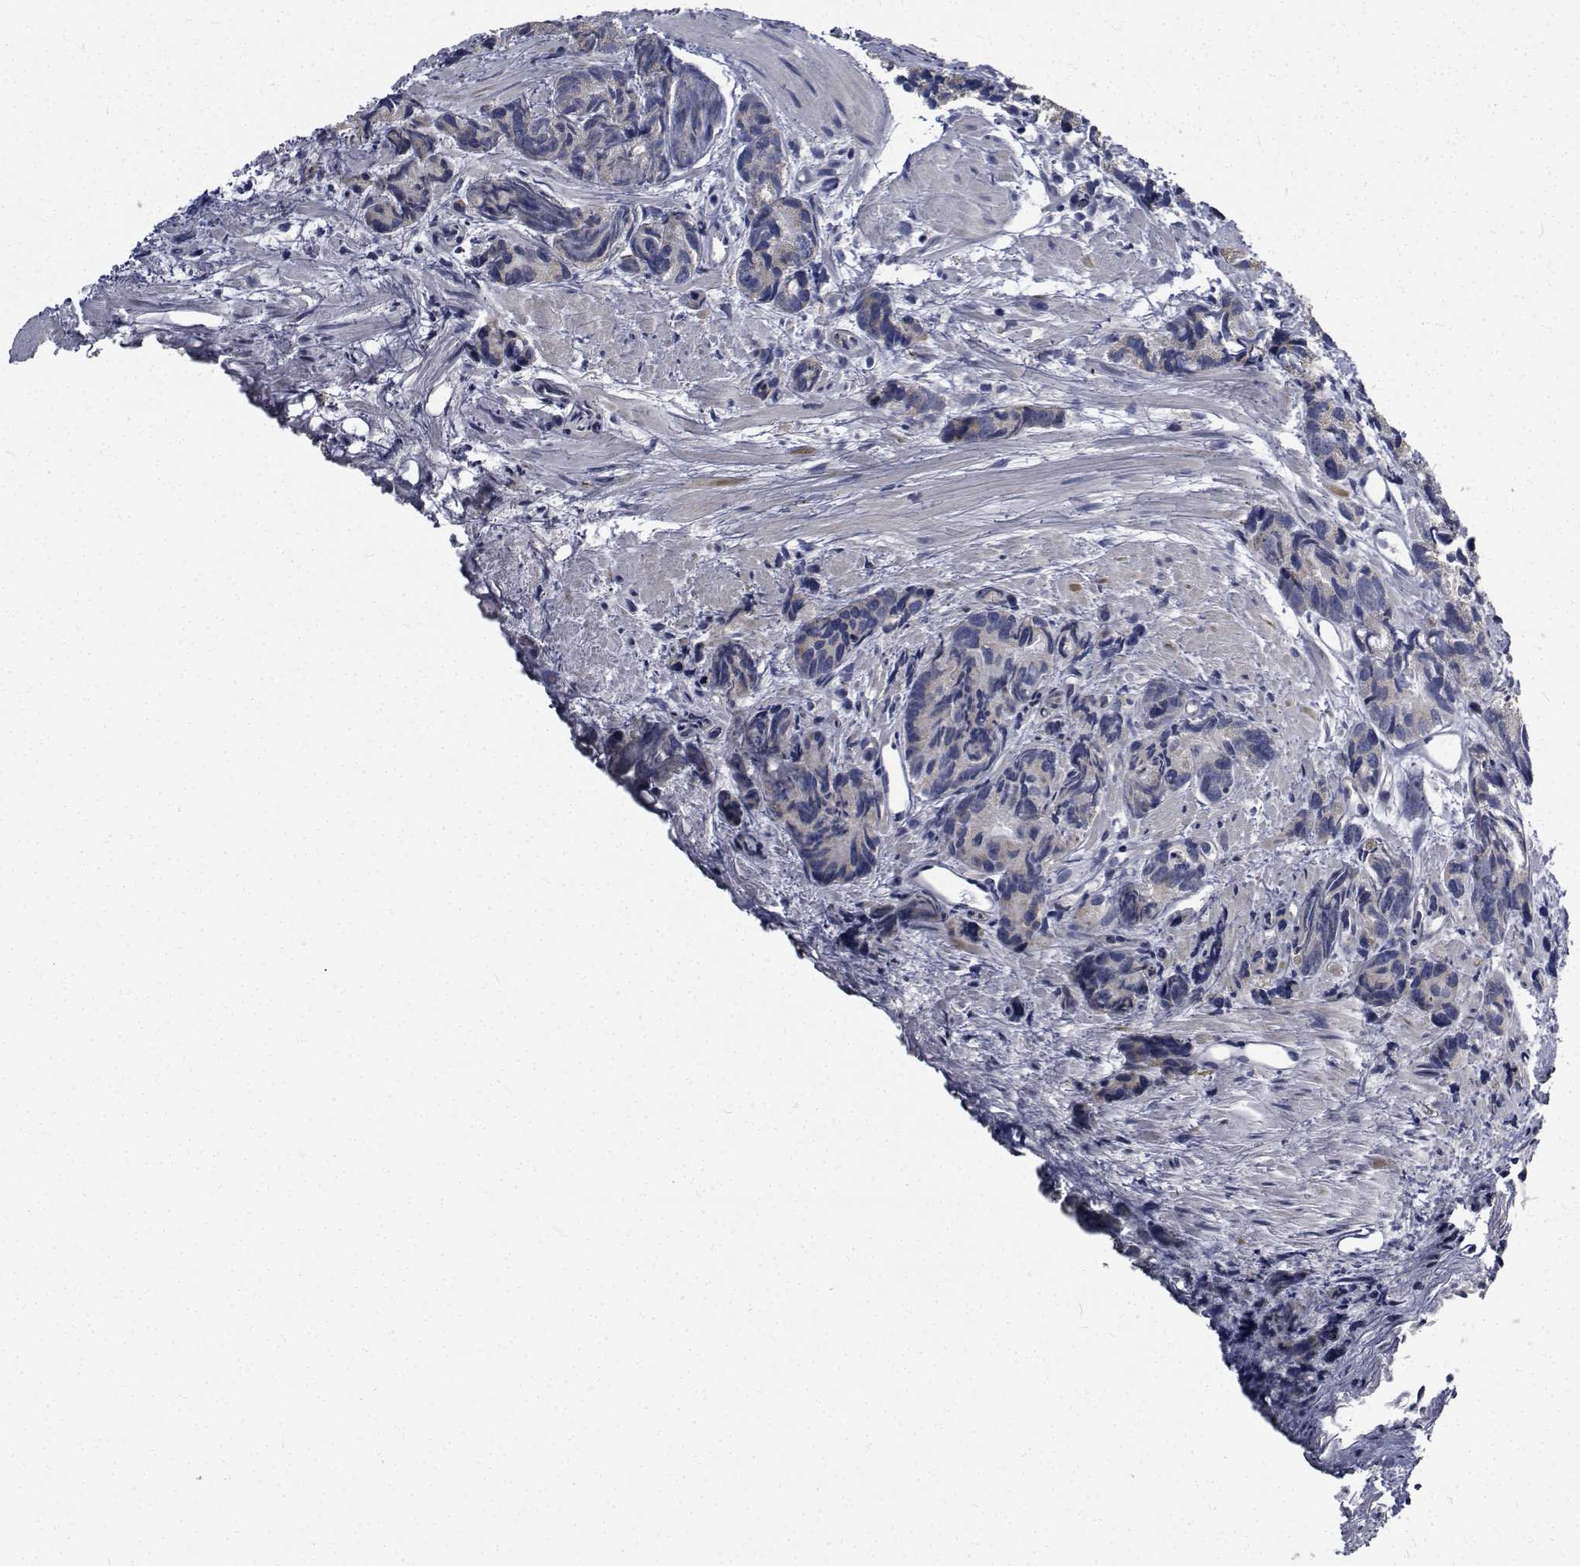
{"staining": {"intensity": "negative", "quantity": "none", "location": "none"}, "tissue": "prostate cancer", "cell_type": "Tumor cells", "image_type": "cancer", "snomed": [{"axis": "morphology", "description": "Adenocarcinoma, High grade"}, {"axis": "topography", "description": "Prostate"}], "caption": "Histopathology image shows no significant protein staining in tumor cells of prostate cancer. Nuclei are stained in blue.", "gene": "TTBK1", "patient": {"sex": "male", "age": 77}}